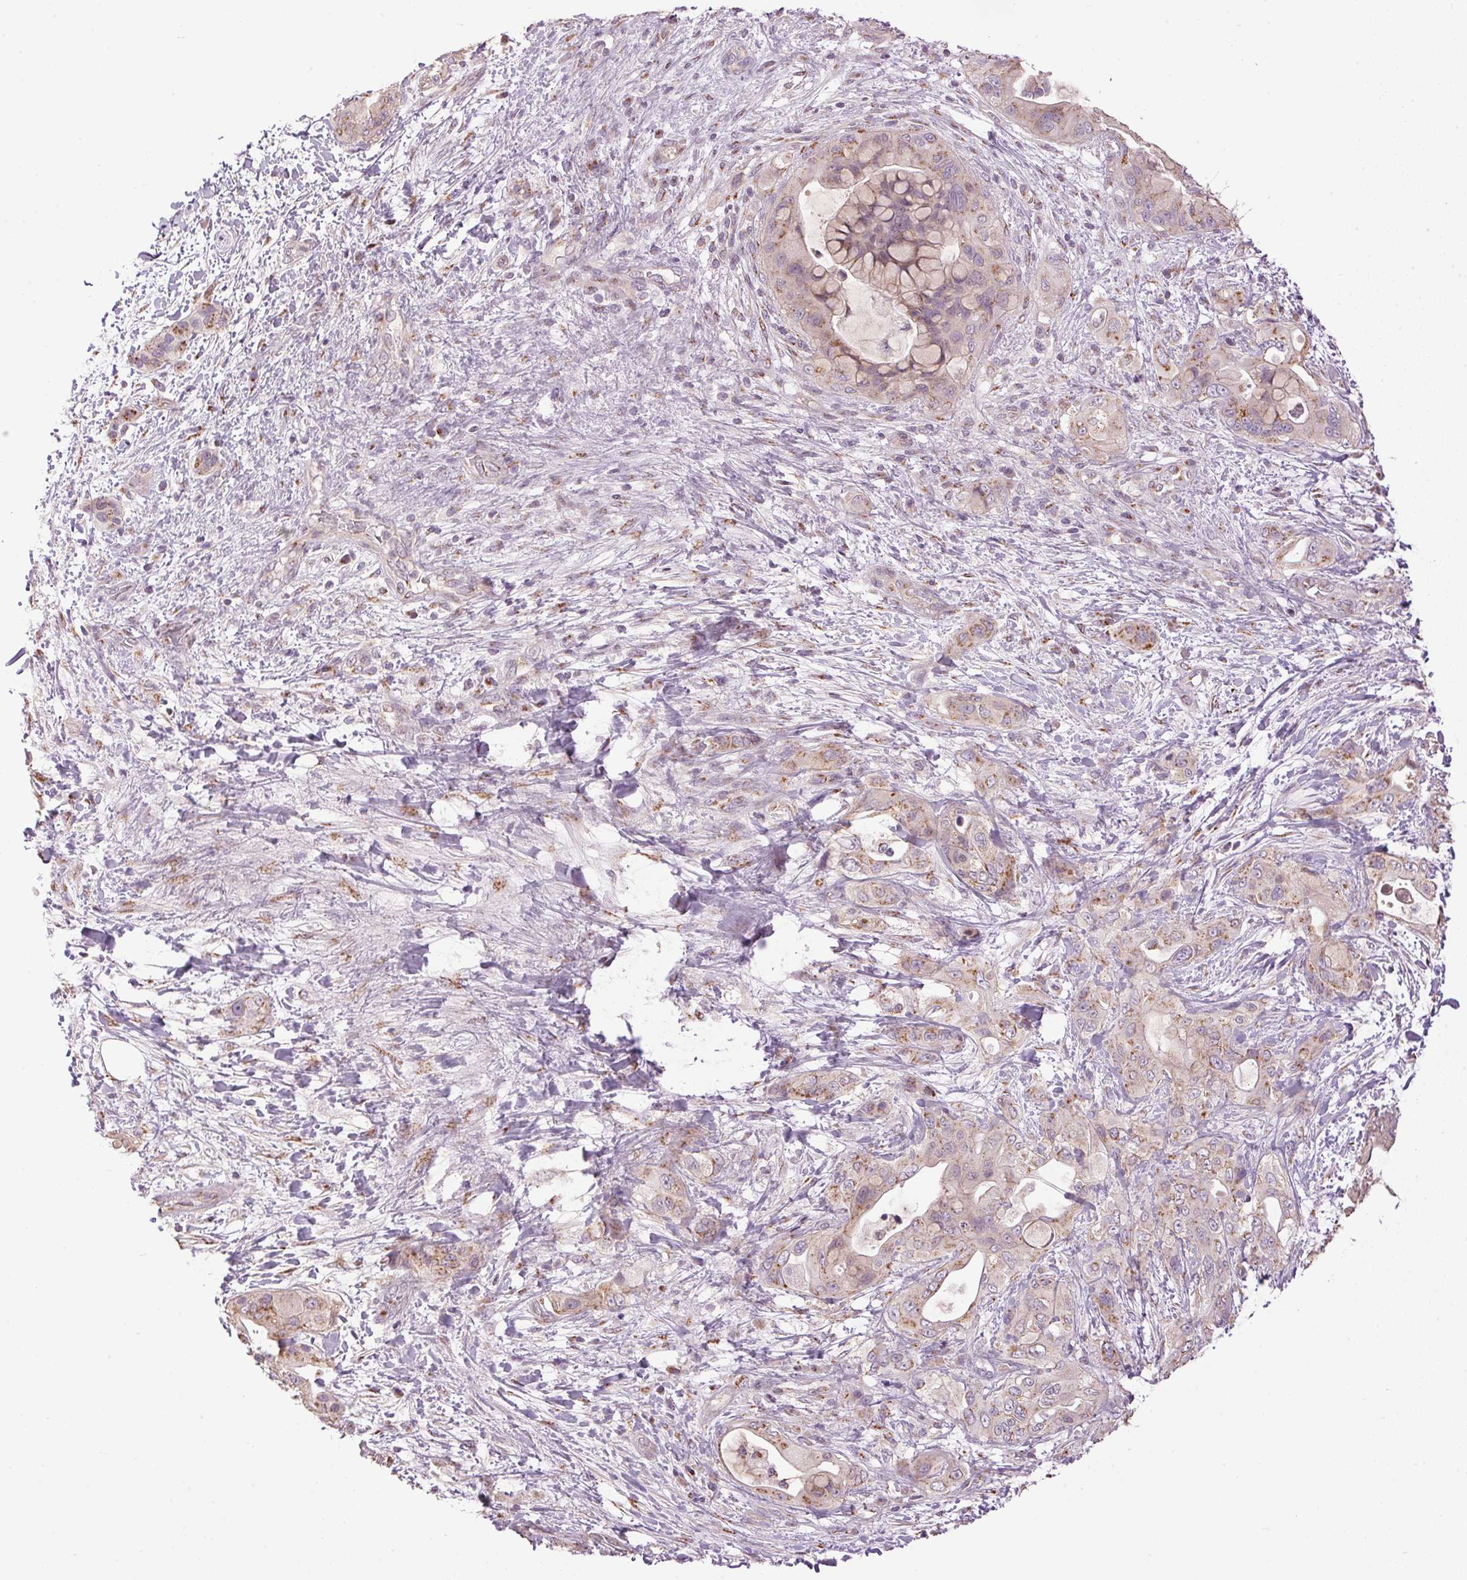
{"staining": {"intensity": "moderate", "quantity": "25%-75%", "location": "cytoplasmic/membranous"}, "tissue": "pancreatic cancer", "cell_type": "Tumor cells", "image_type": "cancer", "snomed": [{"axis": "morphology", "description": "Adenocarcinoma, NOS"}, {"axis": "topography", "description": "Pancreas"}], "caption": "Pancreatic adenocarcinoma stained with a protein marker shows moderate staining in tumor cells.", "gene": "GOLPH3", "patient": {"sex": "male", "age": 71}}